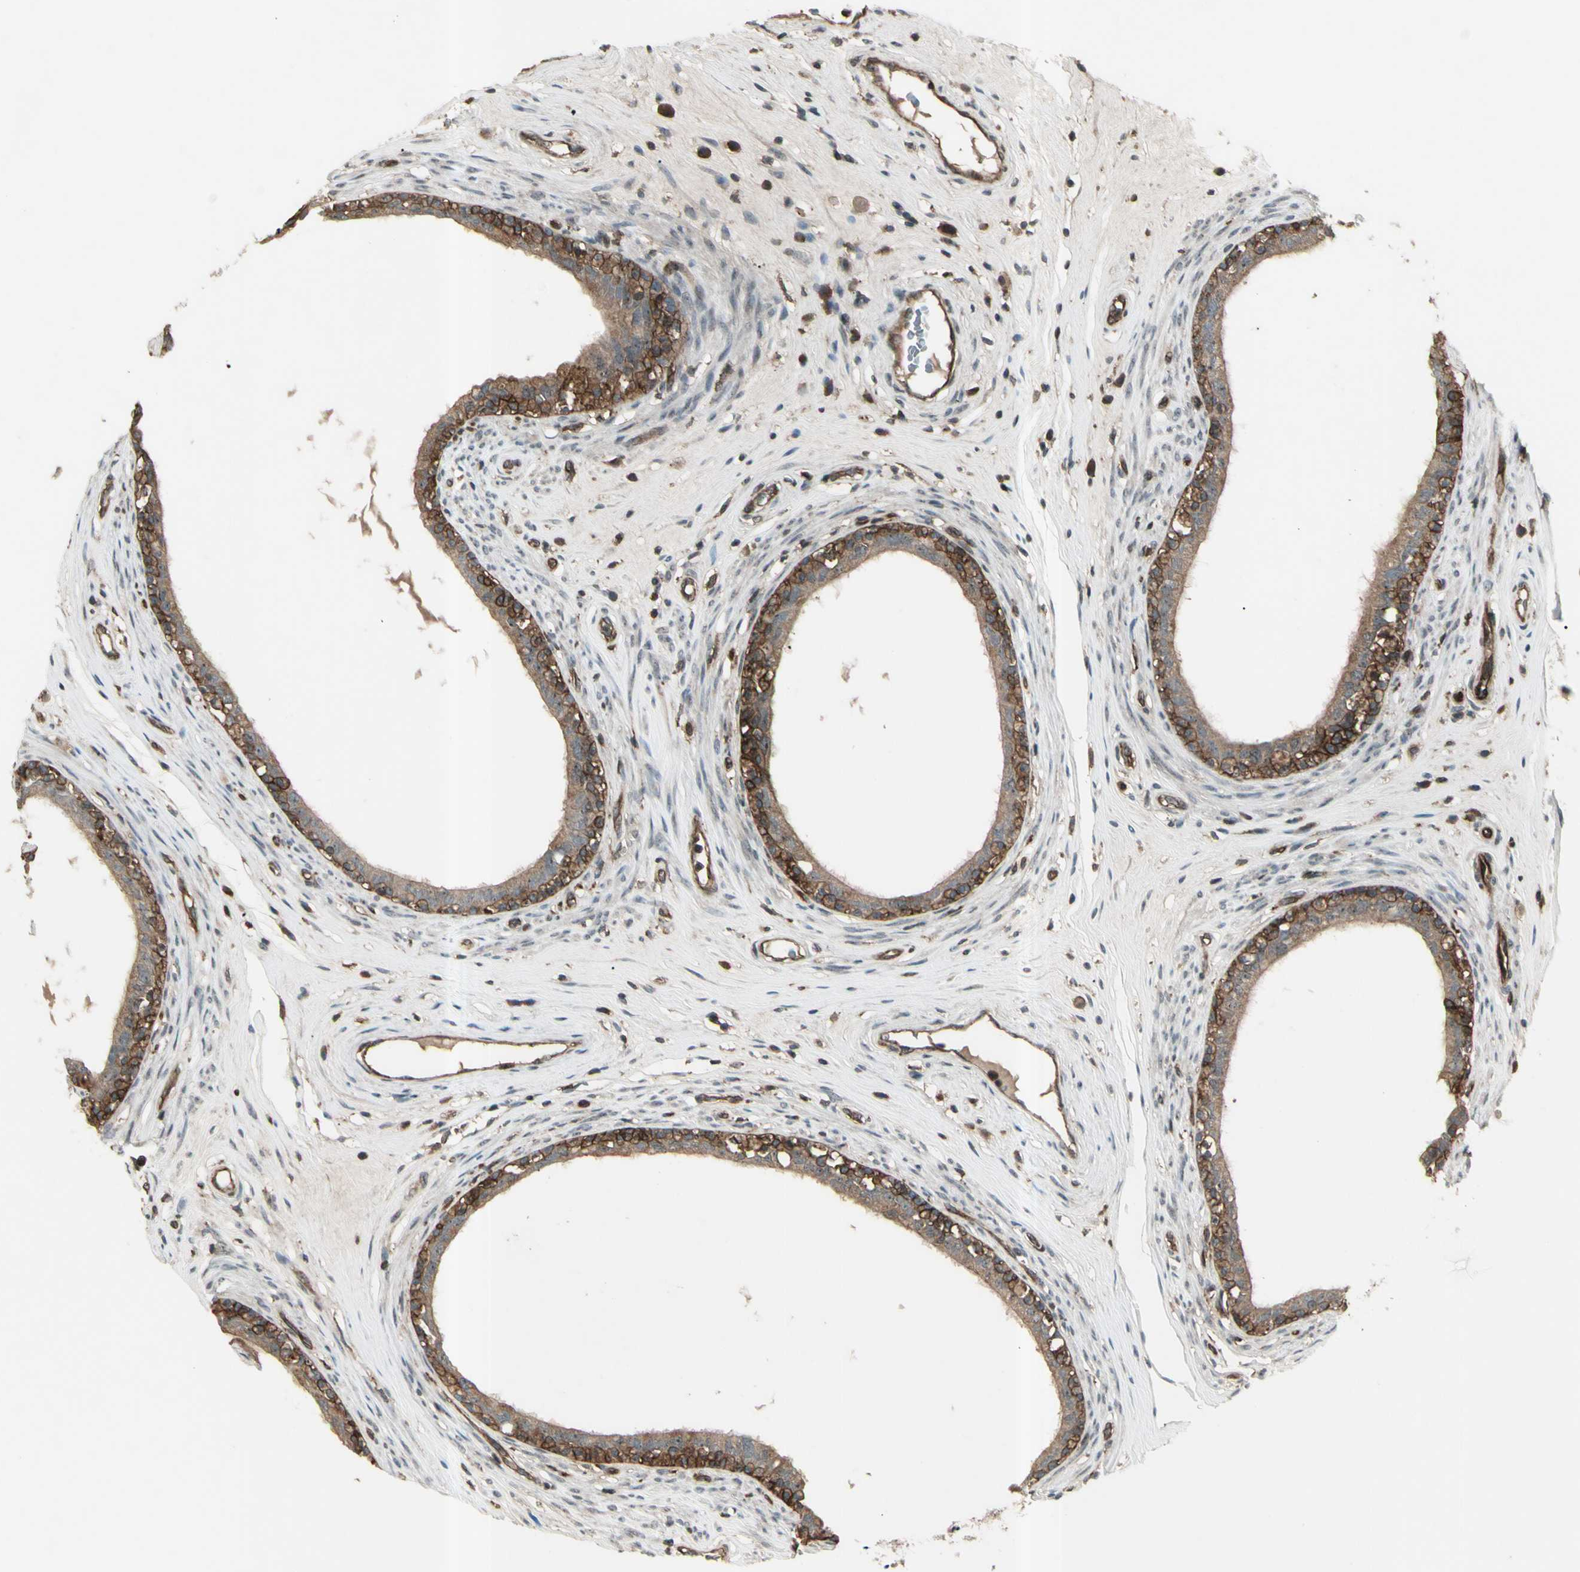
{"staining": {"intensity": "moderate", "quantity": ">75%", "location": "cytoplasmic/membranous"}, "tissue": "epididymis", "cell_type": "Glandular cells", "image_type": "normal", "snomed": [{"axis": "morphology", "description": "Normal tissue, NOS"}, {"axis": "morphology", "description": "Inflammation, NOS"}, {"axis": "topography", "description": "Epididymis"}], "caption": "An immunohistochemistry micrograph of normal tissue is shown. Protein staining in brown highlights moderate cytoplasmic/membranous positivity in epididymis within glandular cells. The staining is performed using DAB brown chromogen to label protein expression. The nuclei are counter-stained blue using hematoxylin.", "gene": "FXYD5", "patient": {"sex": "male", "age": 84}}